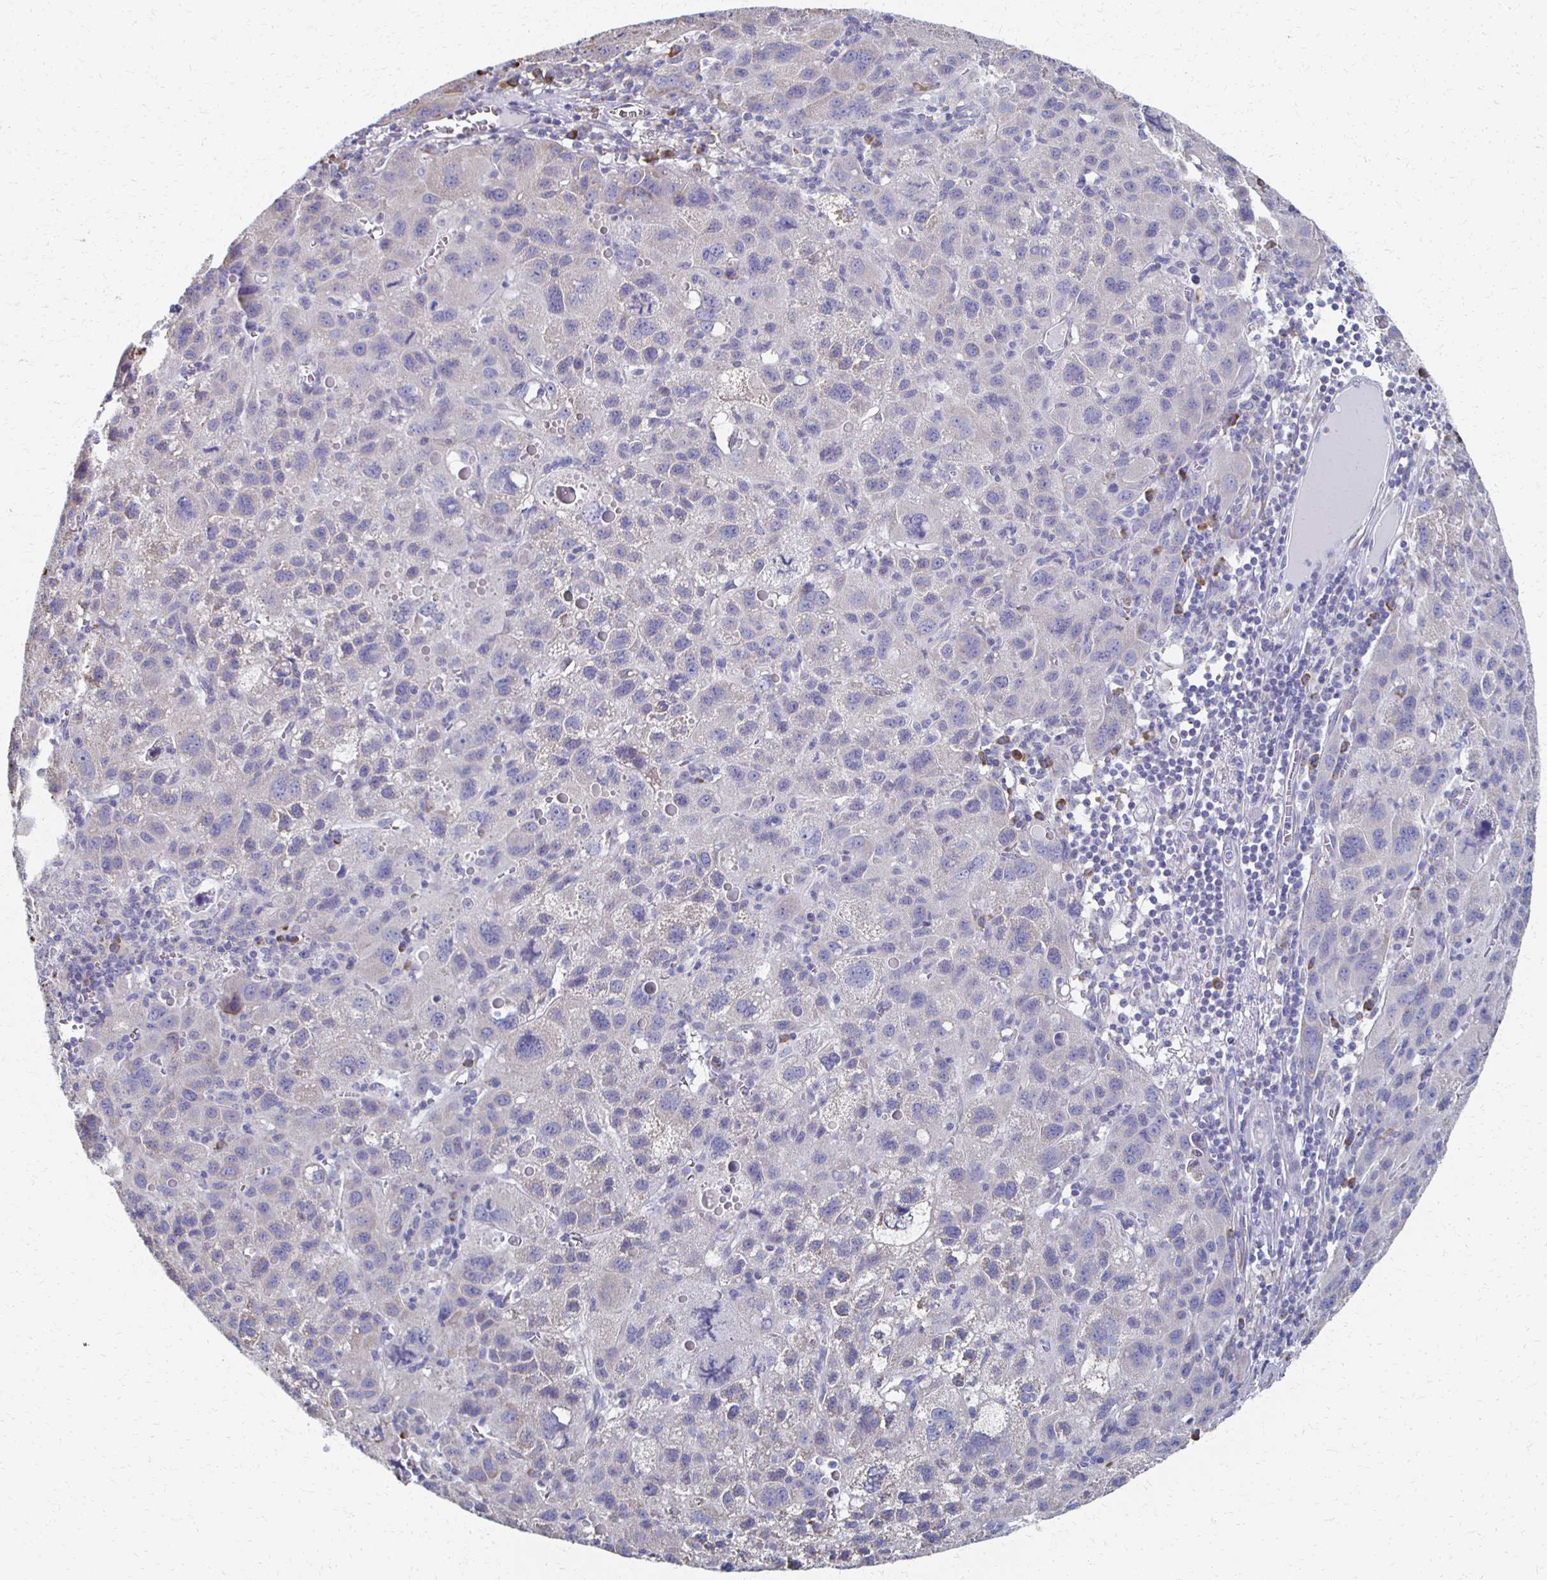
{"staining": {"intensity": "negative", "quantity": "none", "location": "none"}, "tissue": "liver cancer", "cell_type": "Tumor cells", "image_type": "cancer", "snomed": [{"axis": "morphology", "description": "Carcinoma, Hepatocellular, NOS"}, {"axis": "topography", "description": "Liver"}], "caption": "There is no significant positivity in tumor cells of liver cancer (hepatocellular carcinoma).", "gene": "ATP1A3", "patient": {"sex": "female", "age": 77}}